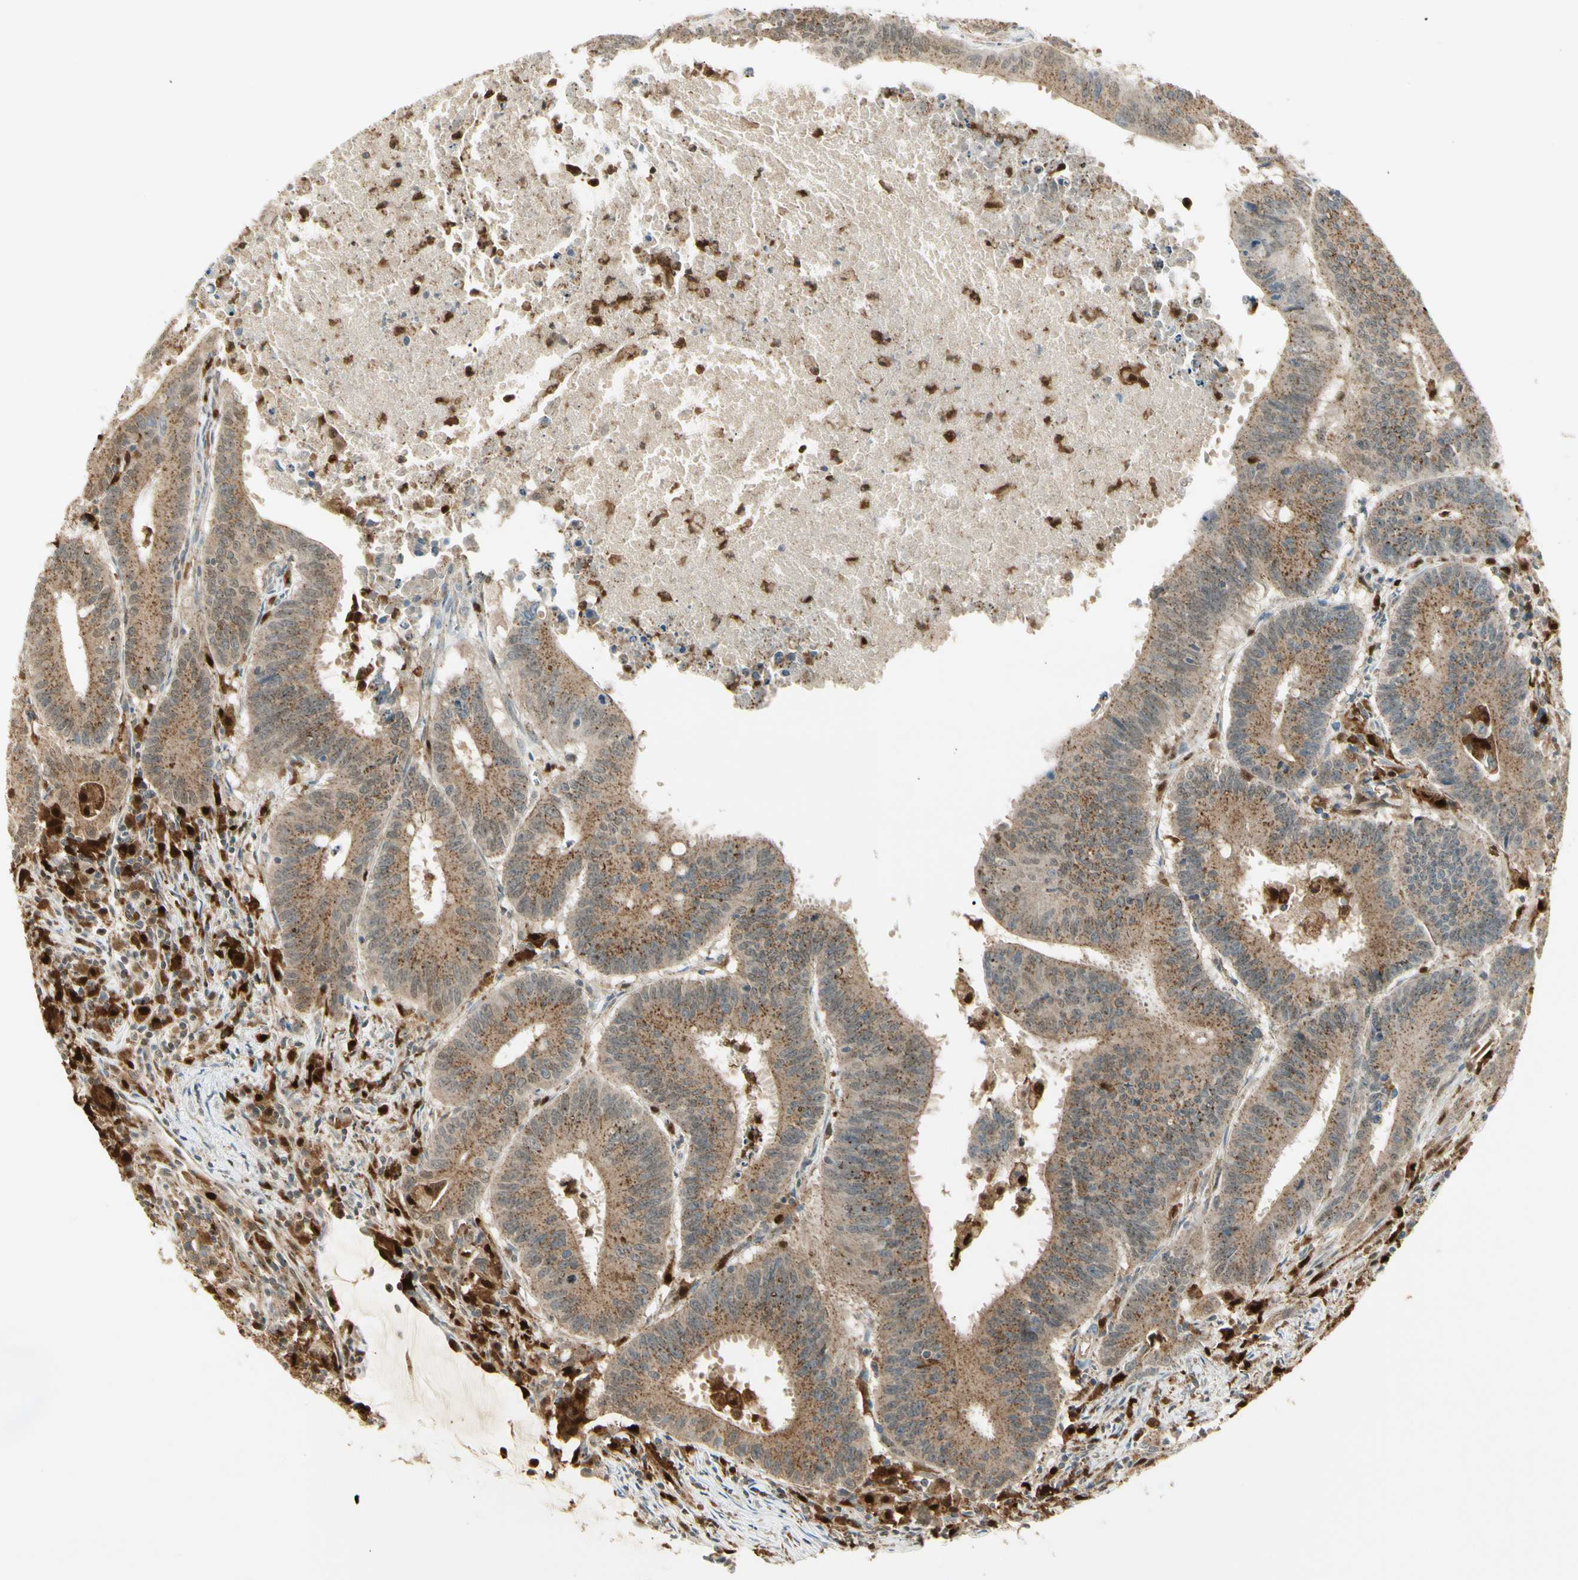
{"staining": {"intensity": "moderate", "quantity": ">75%", "location": "cytoplasmic/membranous"}, "tissue": "colorectal cancer", "cell_type": "Tumor cells", "image_type": "cancer", "snomed": [{"axis": "morphology", "description": "Adenocarcinoma, NOS"}, {"axis": "topography", "description": "Colon"}], "caption": "Colorectal adenocarcinoma stained with a brown dye reveals moderate cytoplasmic/membranous positive positivity in approximately >75% of tumor cells.", "gene": "LTA4H", "patient": {"sex": "male", "age": 45}}